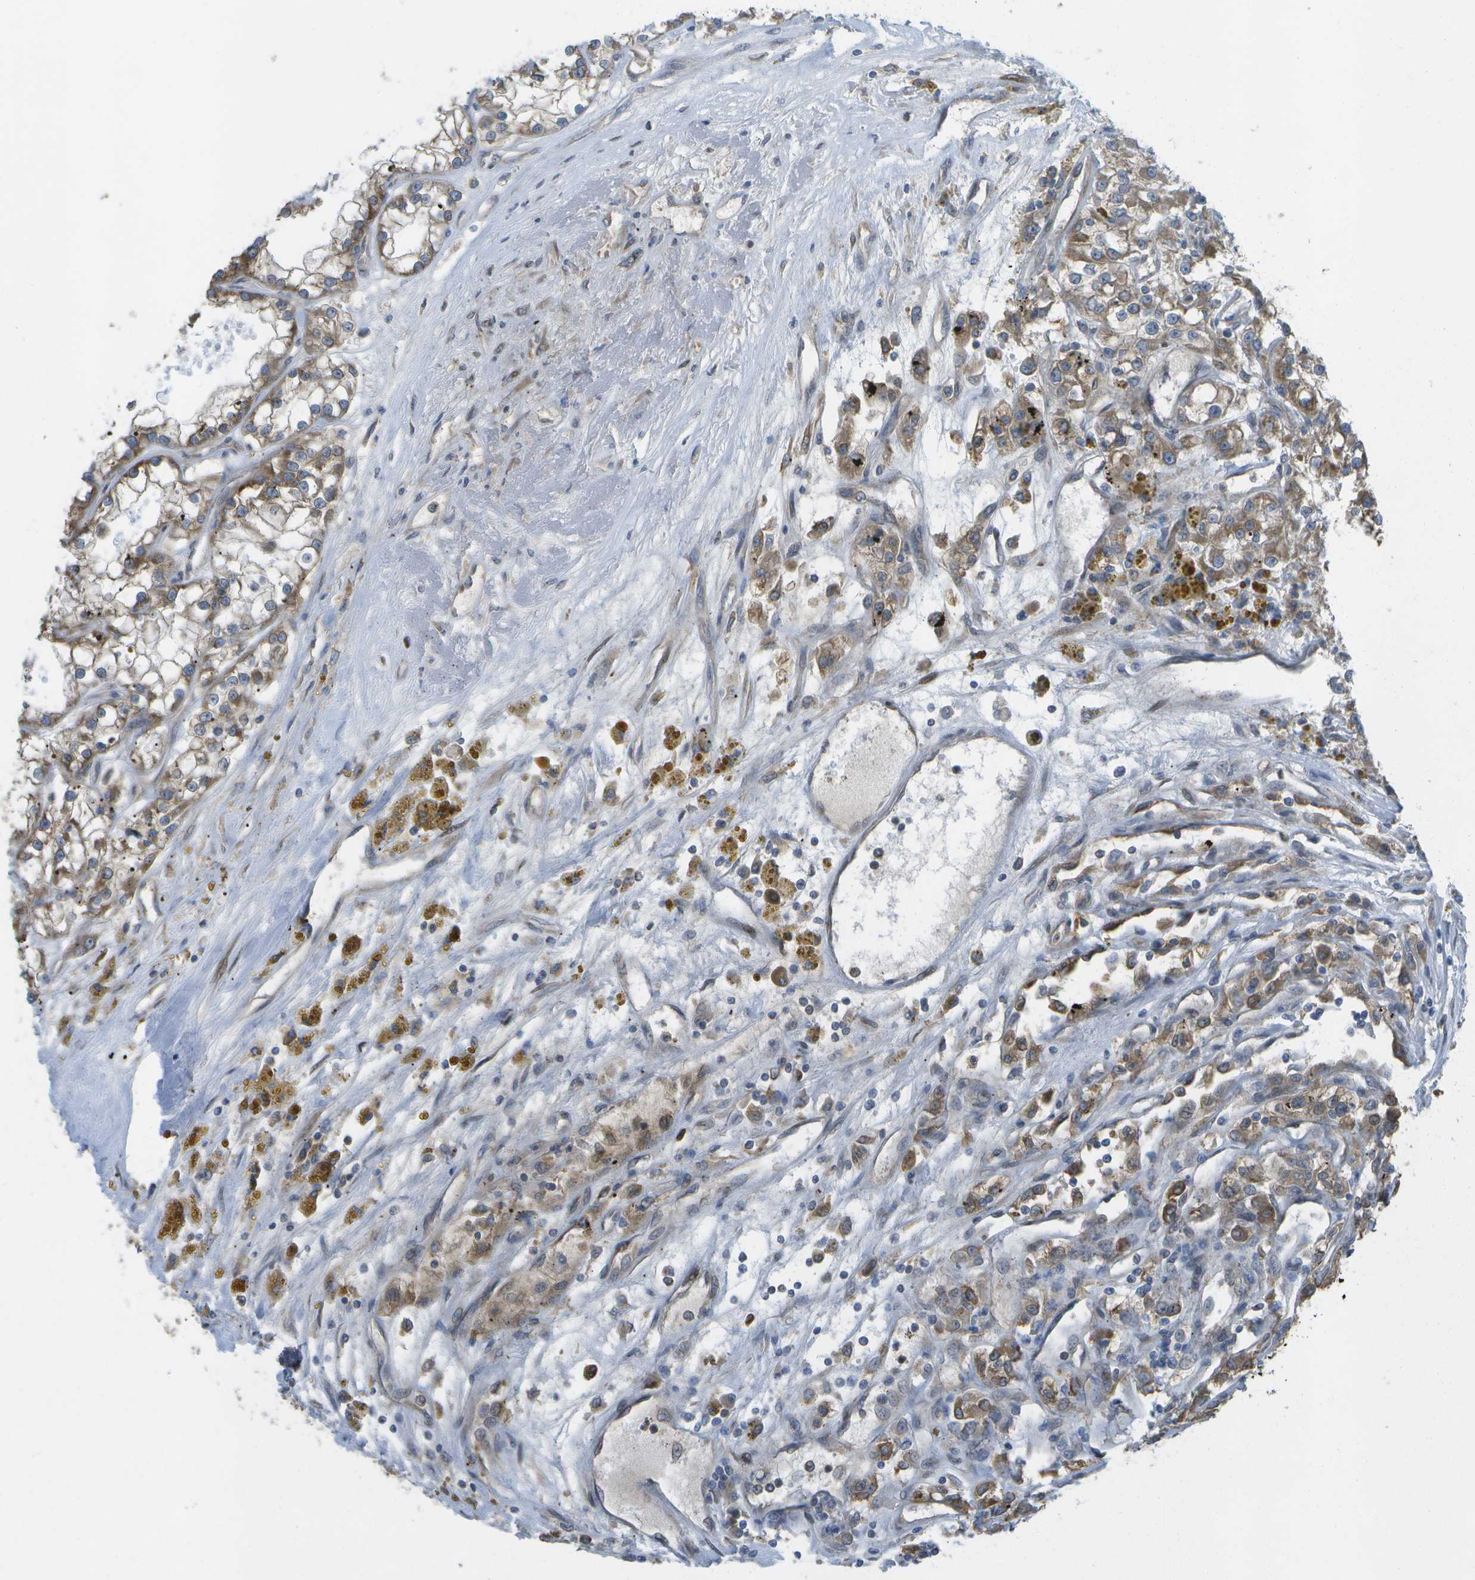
{"staining": {"intensity": "moderate", "quantity": ">75%", "location": "cytoplasmic/membranous"}, "tissue": "renal cancer", "cell_type": "Tumor cells", "image_type": "cancer", "snomed": [{"axis": "morphology", "description": "Adenocarcinoma, NOS"}, {"axis": "topography", "description": "Kidney"}], "caption": "Renal cancer (adenocarcinoma) stained with DAB immunohistochemistry displays medium levels of moderate cytoplasmic/membranous staining in about >75% of tumor cells. The staining was performed using DAB to visualize the protein expression in brown, while the nuclei were stained in blue with hematoxylin (Magnification: 20x).", "gene": "DPM3", "patient": {"sex": "female", "age": 52}}